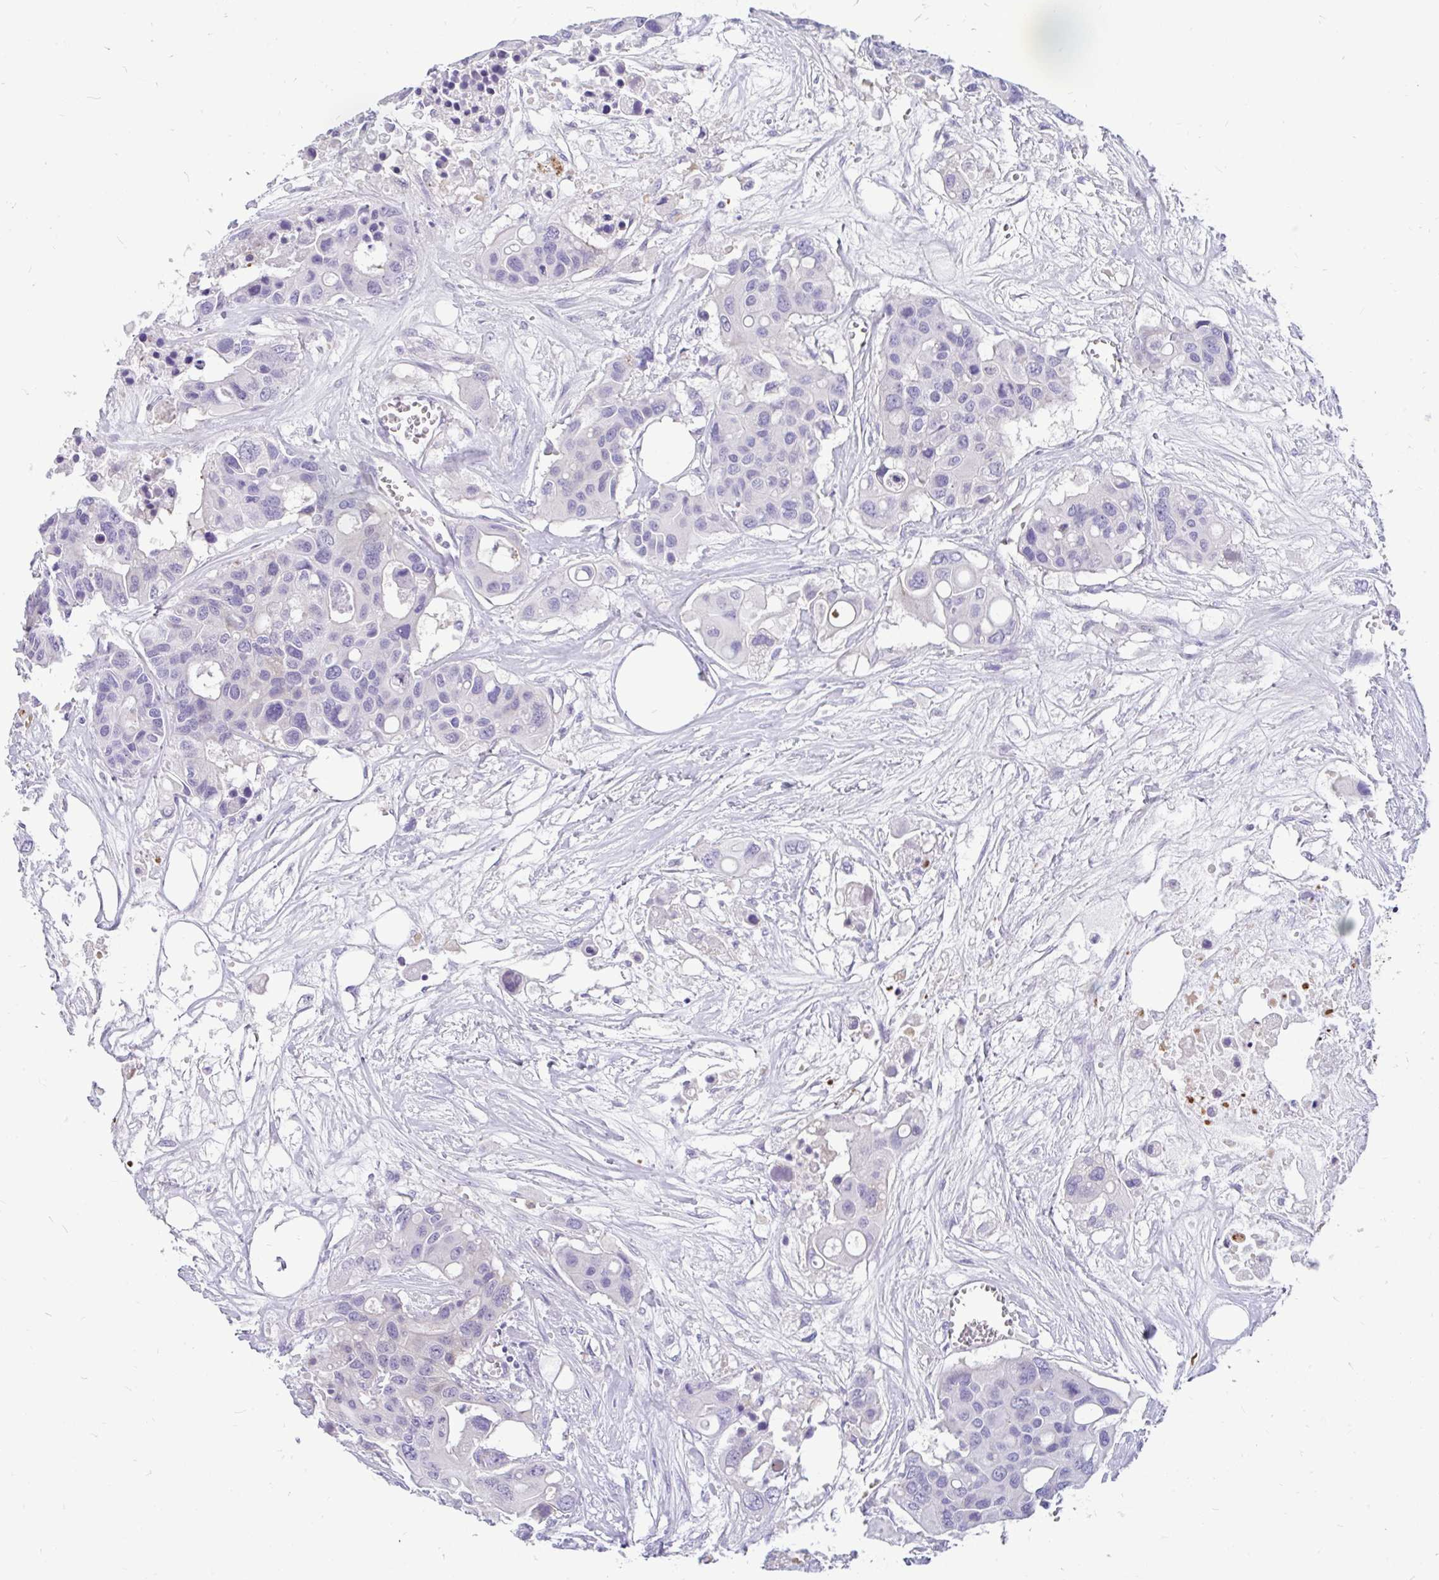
{"staining": {"intensity": "negative", "quantity": "none", "location": "none"}, "tissue": "colorectal cancer", "cell_type": "Tumor cells", "image_type": "cancer", "snomed": [{"axis": "morphology", "description": "Adenocarcinoma, NOS"}, {"axis": "topography", "description": "Colon"}], "caption": "DAB (3,3'-diaminobenzidine) immunohistochemical staining of human colorectal cancer (adenocarcinoma) demonstrates no significant positivity in tumor cells.", "gene": "KIAA2013", "patient": {"sex": "male", "age": 77}}